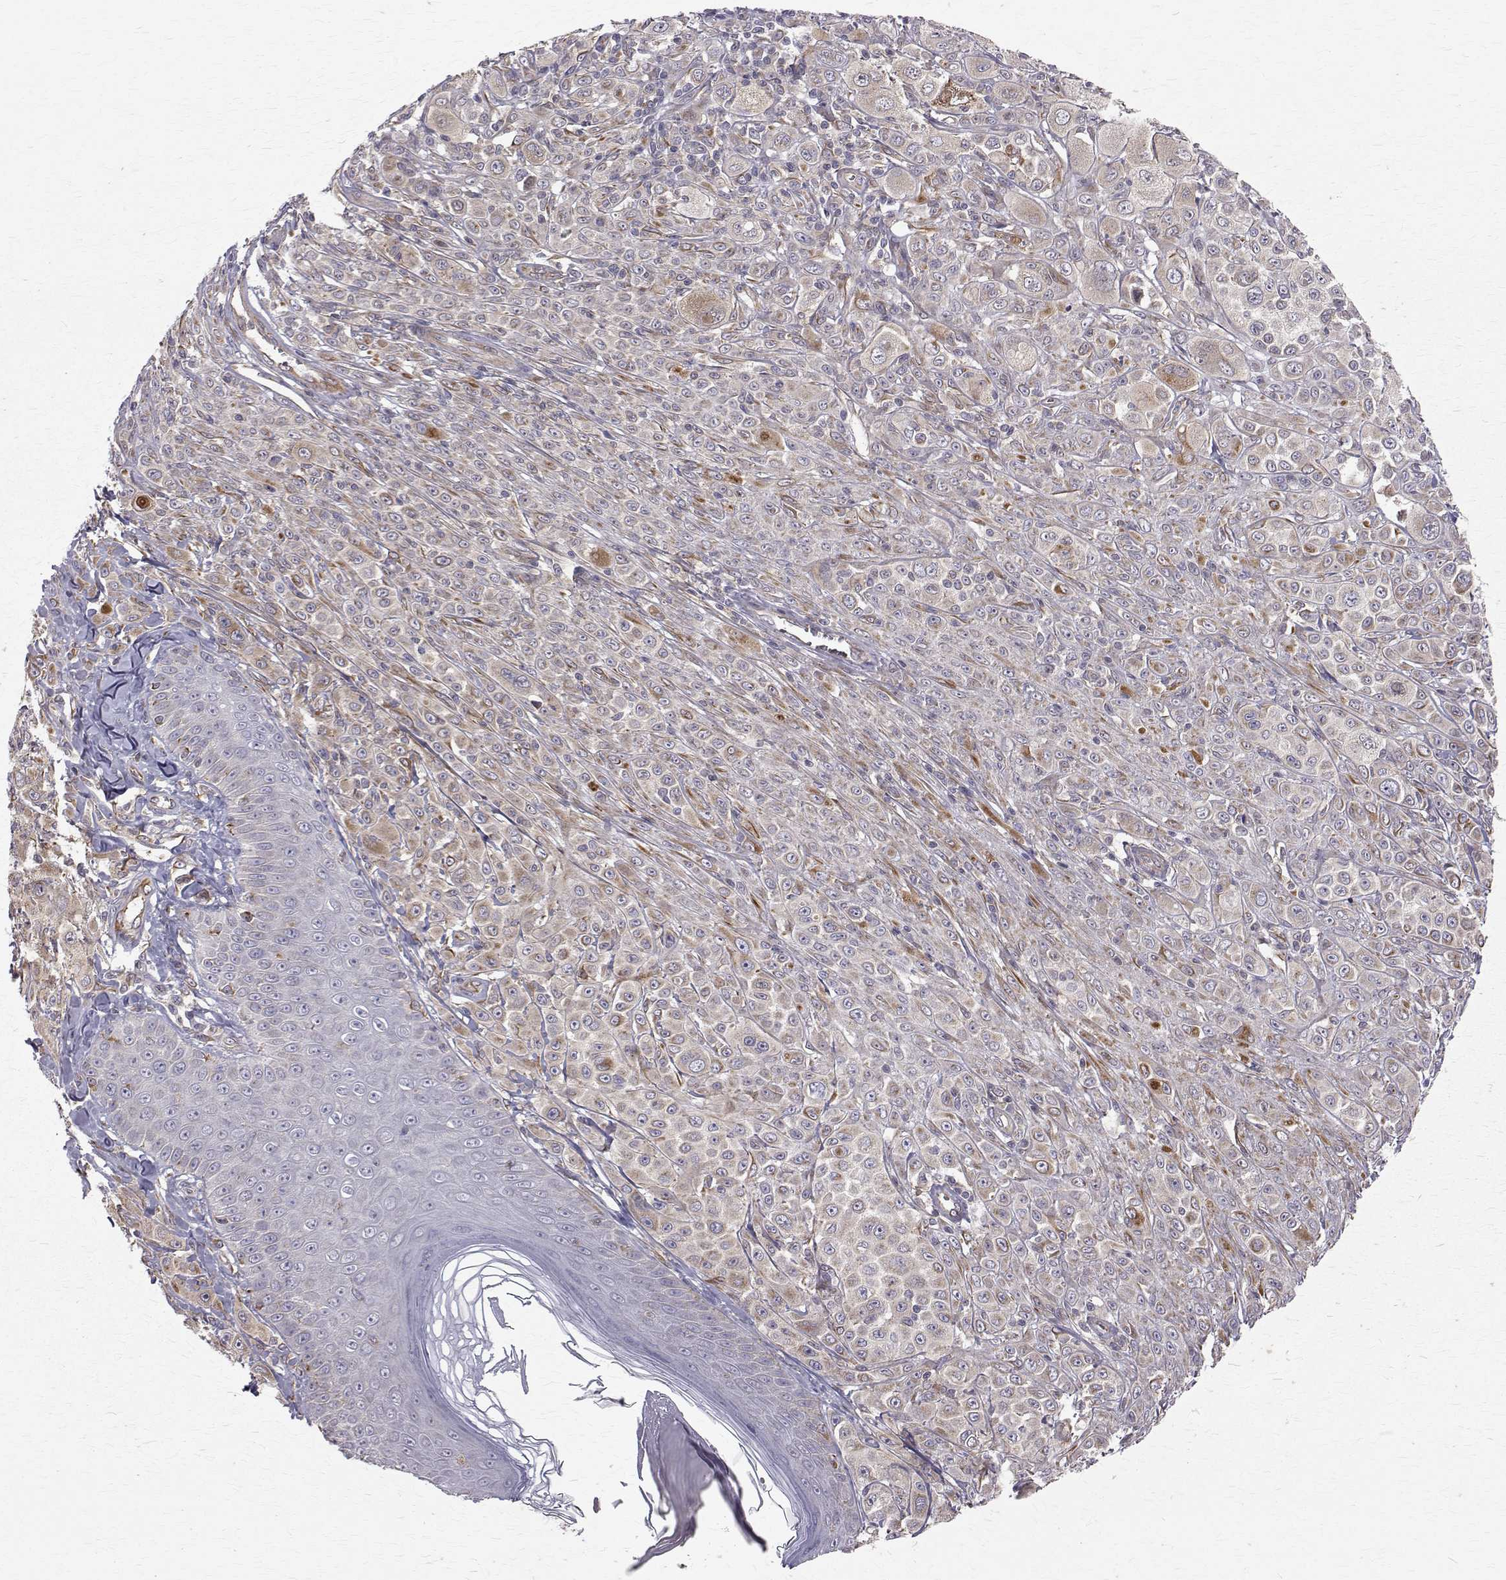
{"staining": {"intensity": "negative", "quantity": "none", "location": "none"}, "tissue": "melanoma", "cell_type": "Tumor cells", "image_type": "cancer", "snomed": [{"axis": "morphology", "description": "Malignant melanoma, NOS"}, {"axis": "topography", "description": "Skin"}], "caption": "This is an immunohistochemistry image of human melanoma. There is no expression in tumor cells.", "gene": "ARFGAP1", "patient": {"sex": "male", "age": 67}}